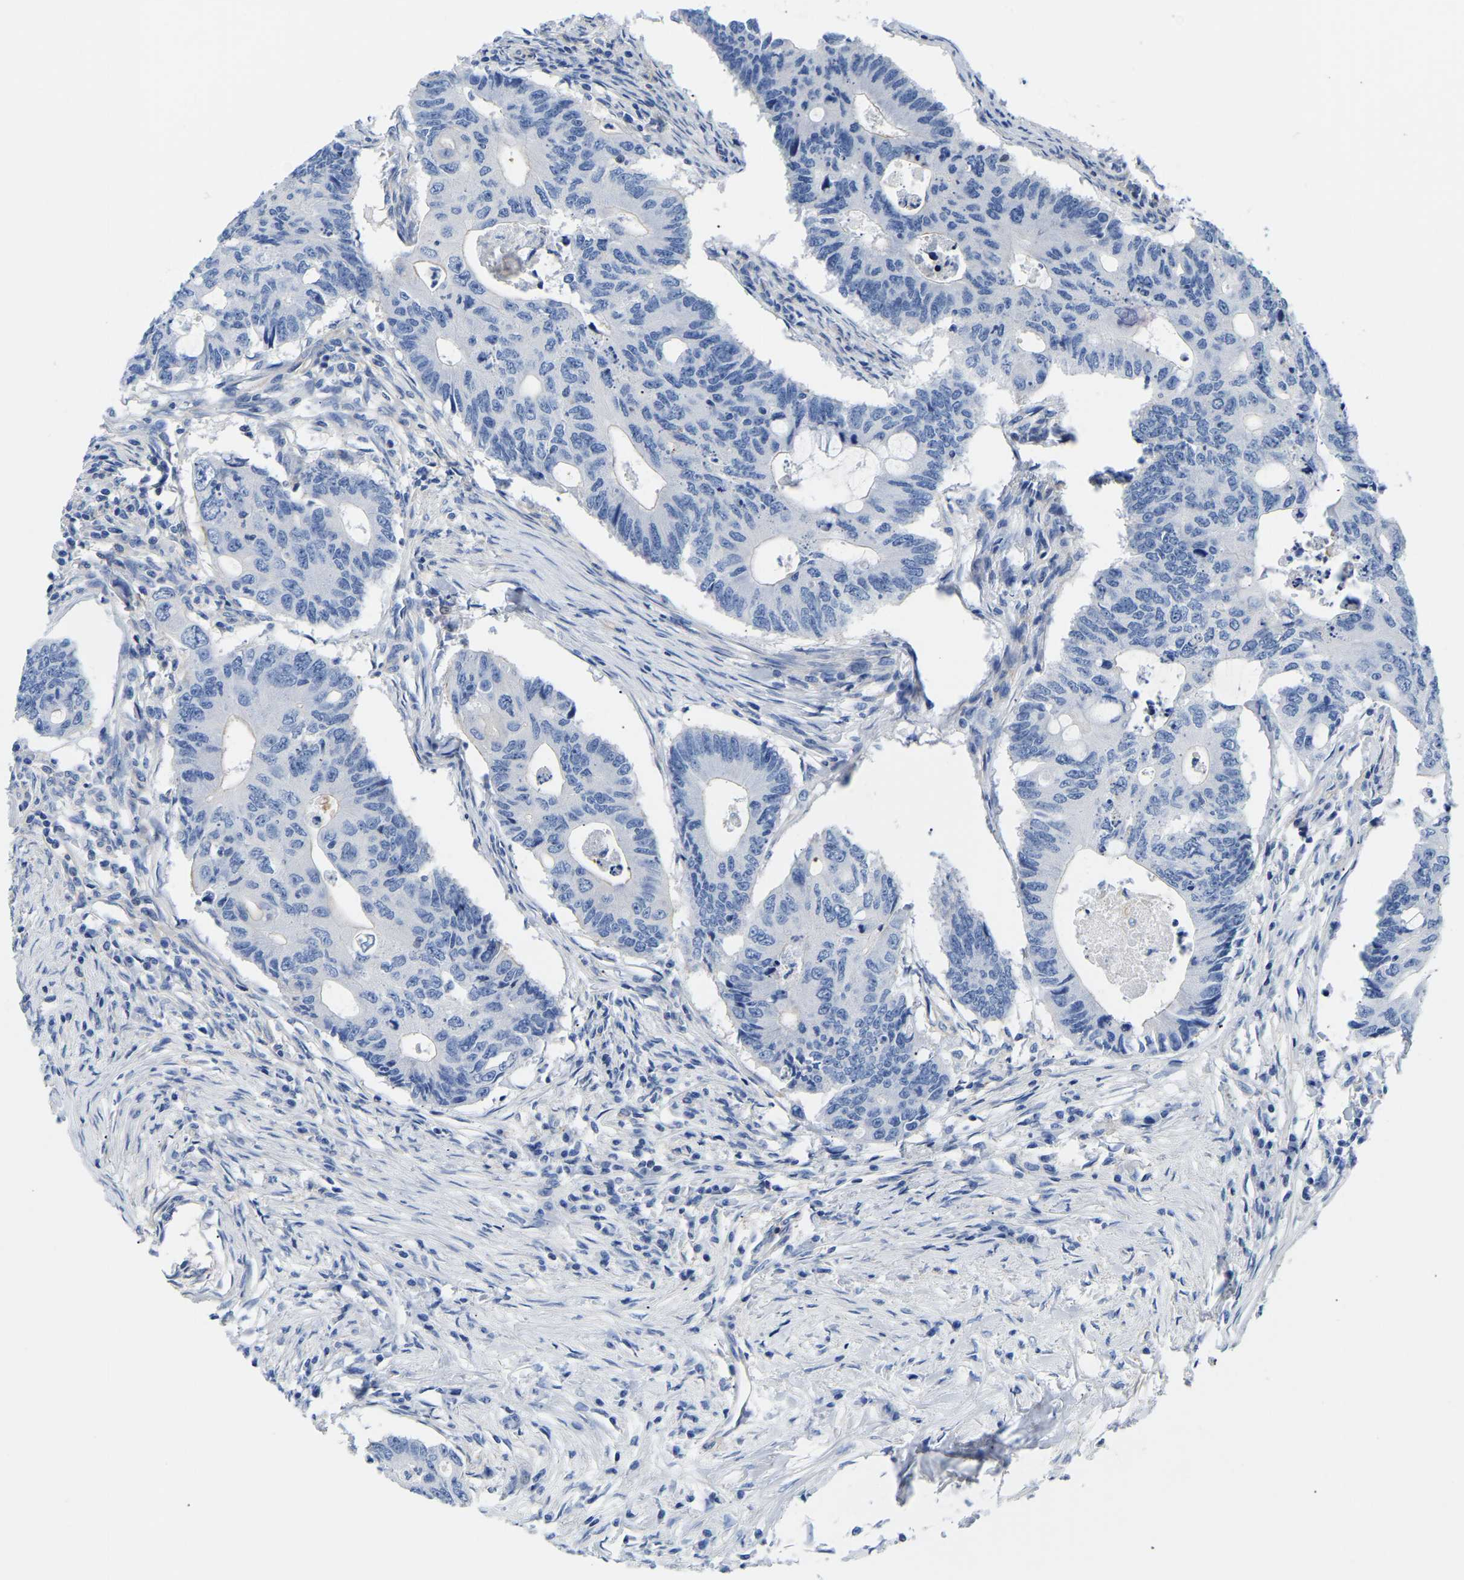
{"staining": {"intensity": "negative", "quantity": "none", "location": "none"}, "tissue": "colorectal cancer", "cell_type": "Tumor cells", "image_type": "cancer", "snomed": [{"axis": "morphology", "description": "Adenocarcinoma, NOS"}, {"axis": "topography", "description": "Colon"}], "caption": "Immunohistochemical staining of human adenocarcinoma (colorectal) shows no significant staining in tumor cells.", "gene": "UPK3A", "patient": {"sex": "male", "age": 71}}